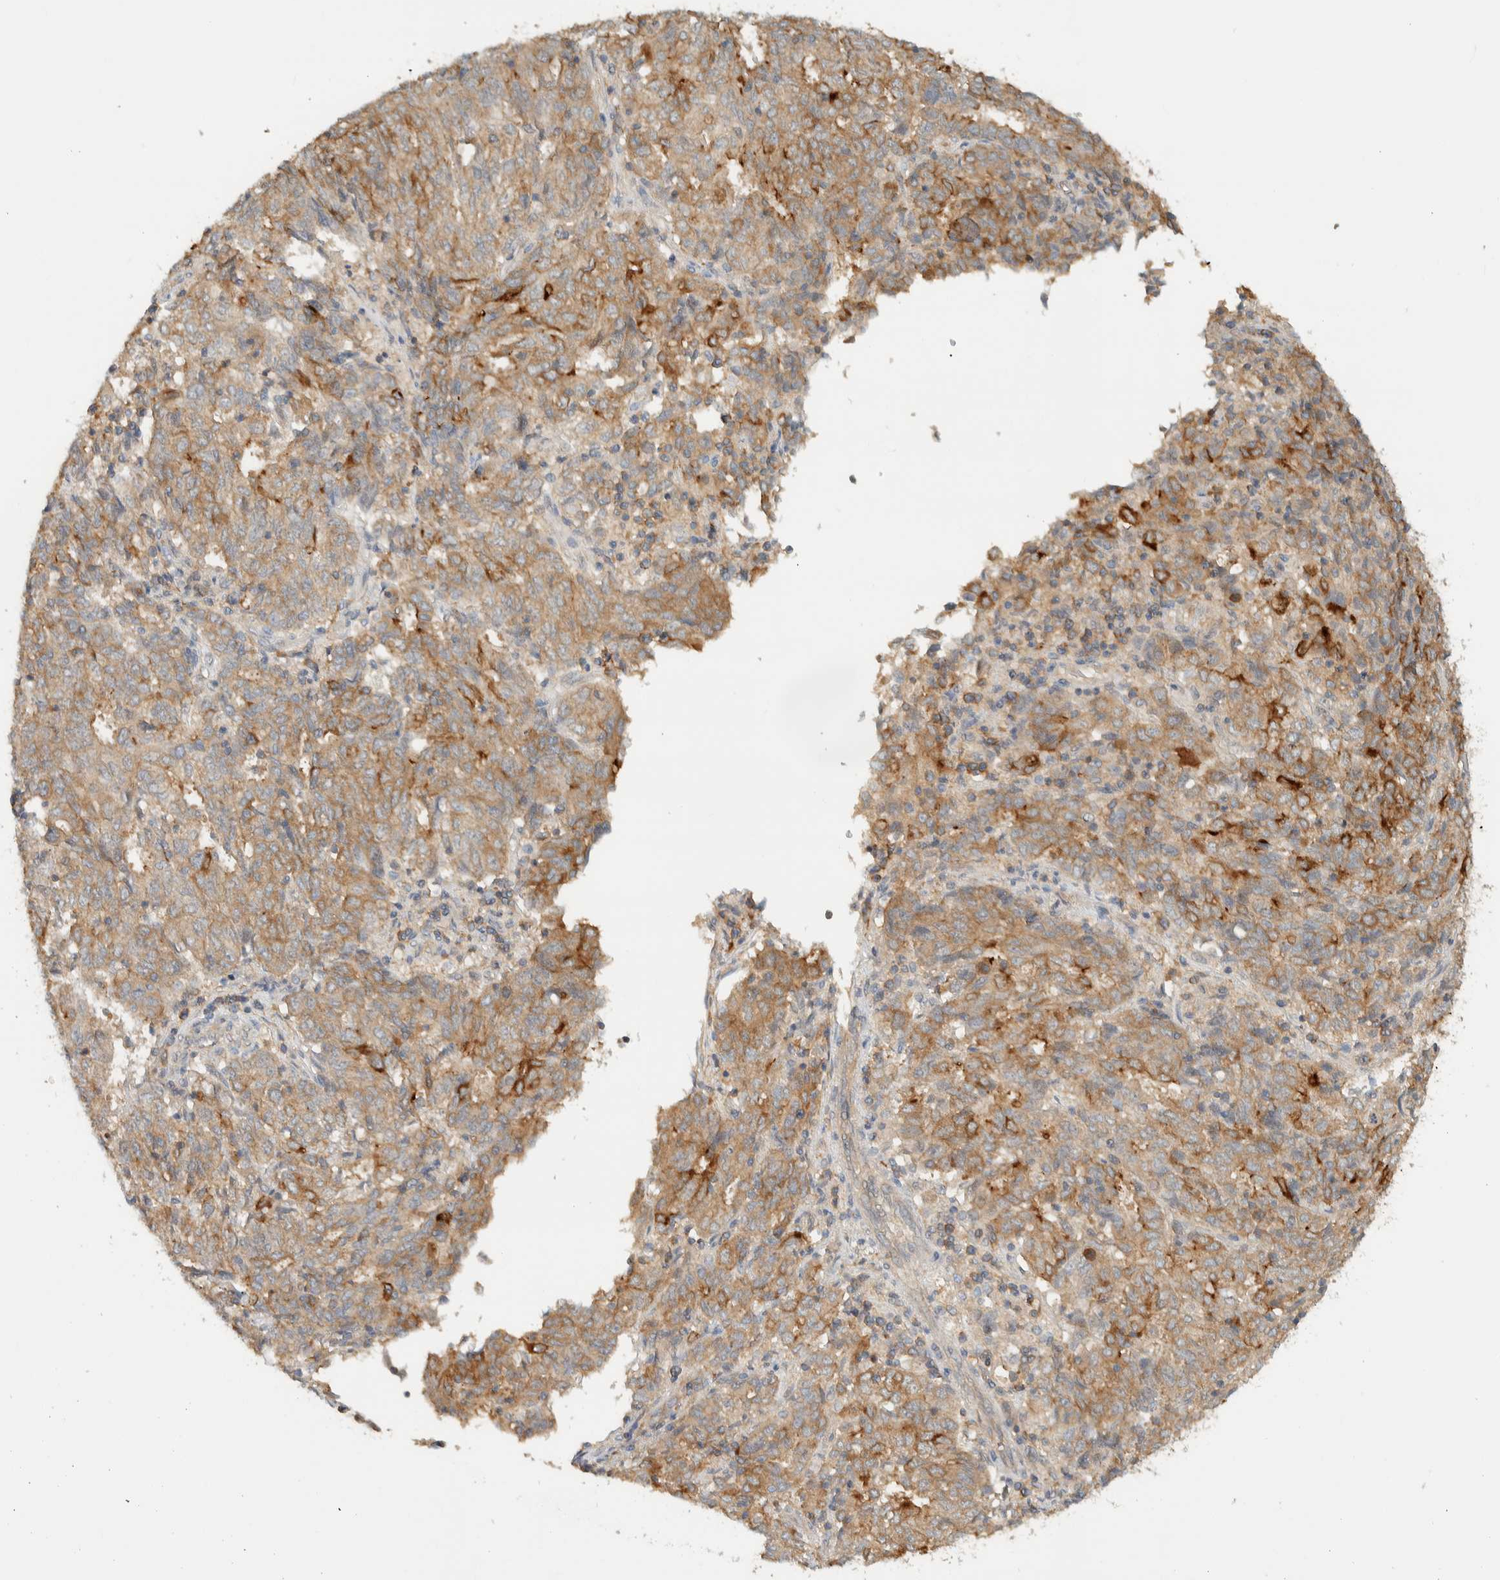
{"staining": {"intensity": "moderate", "quantity": ">75%", "location": "cytoplasmic/membranous"}, "tissue": "endometrial cancer", "cell_type": "Tumor cells", "image_type": "cancer", "snomed": [{"axis": "morphology", "description": "Adenocarcinoma, NOS"}, {"axis": "topography", "description": "Endometrium"}], "caption": "Brown immunohistochemical staining in endometrial cancer (adenocarcinoma) demonstrates moderate cytoplasmic/membranous expression in approximately >75% of tumor cells.", "gene": "RAB11FIP1", "patient": {"sex": "female", "age": 80}}